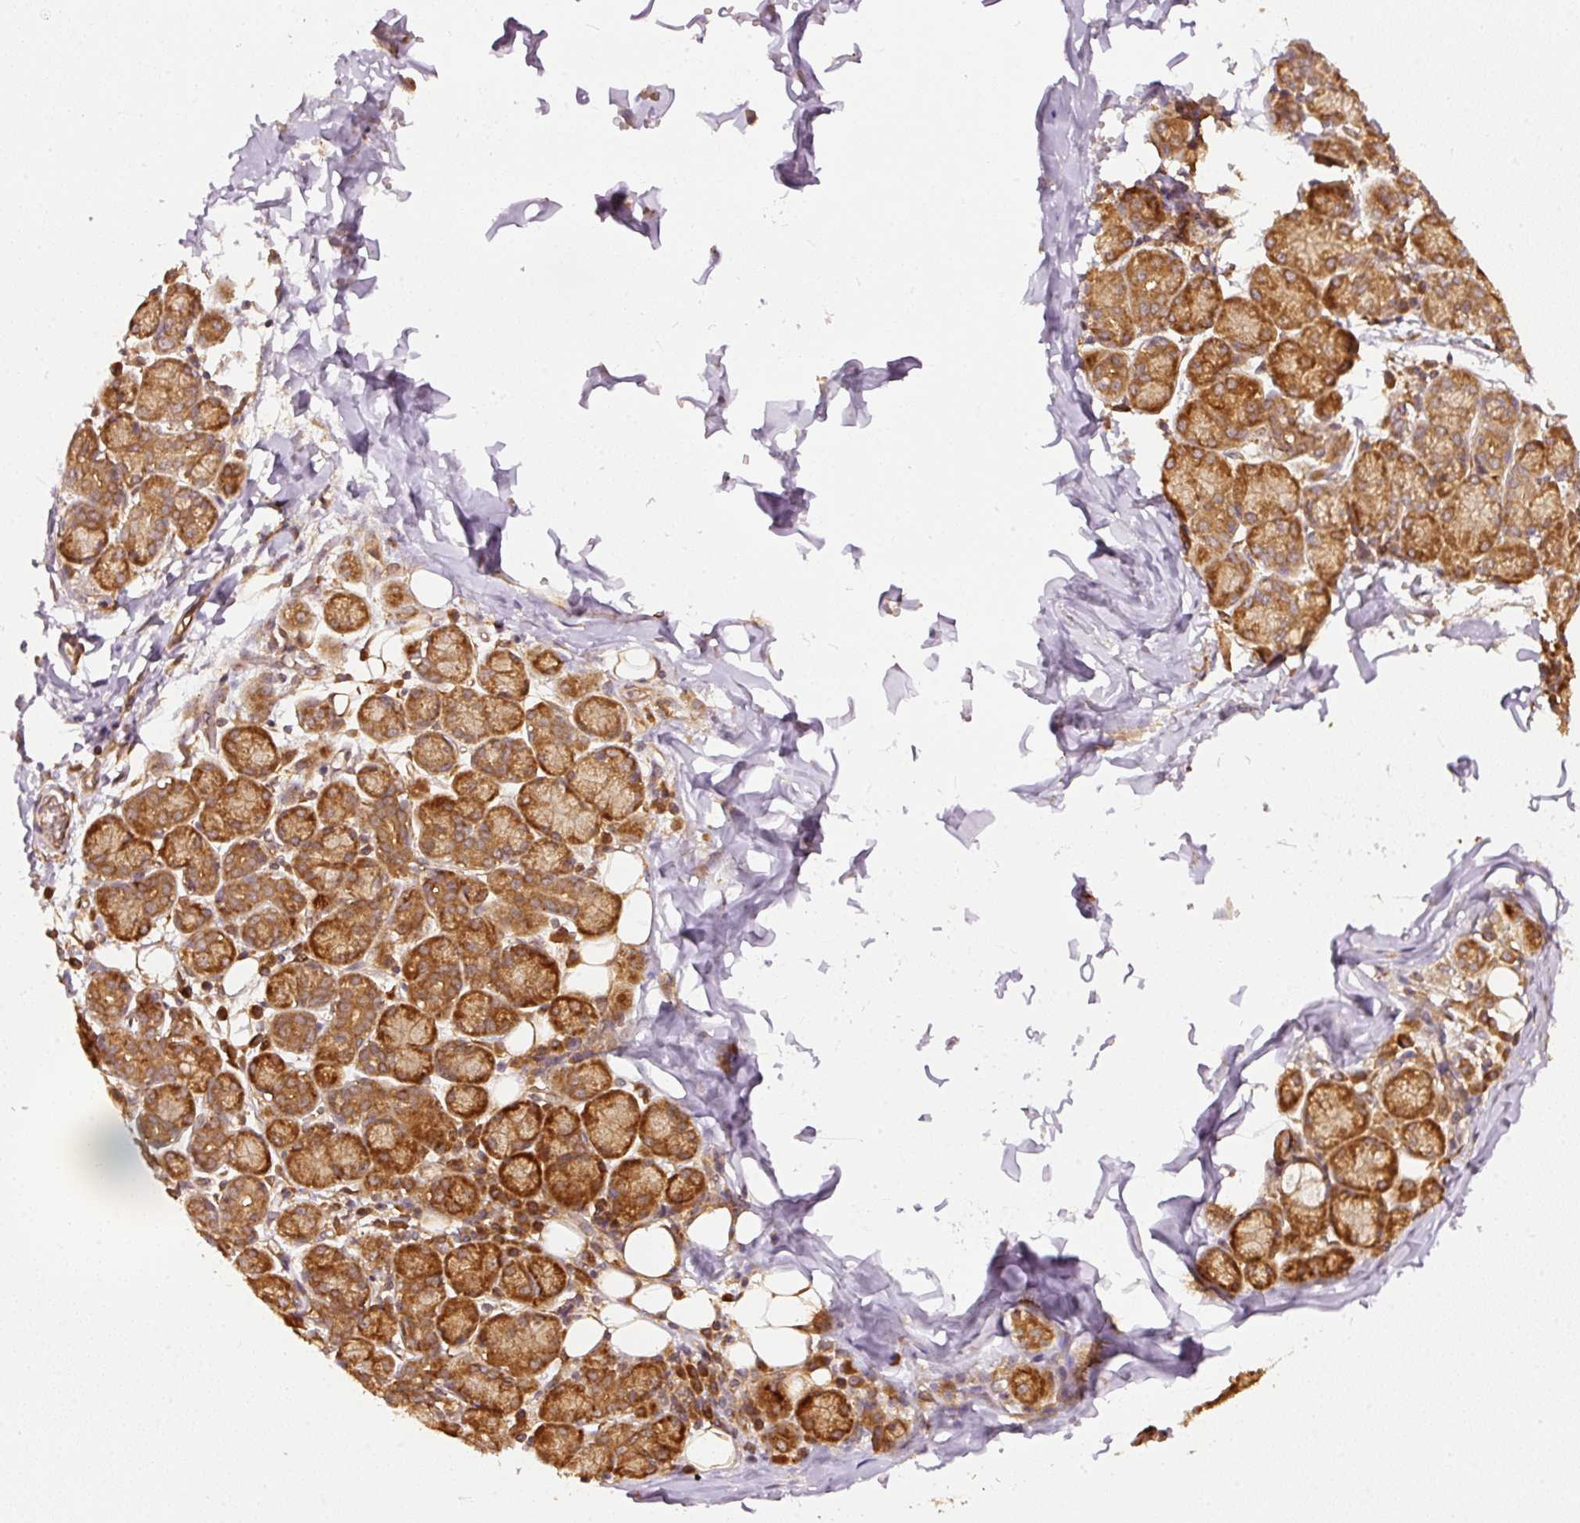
{"staining": {"intensity": "moderate", "quantity": ">75%", "location": "cytoplasmic/membranous"}, "tissue": "salivary gland", "cell_type": "Glandular cells", "image_type": "normal", "snomed": [{"axis": "morphology", "description": "Normal tissue, NOS"}, {"axis": "morphology", "description": "Inflammation, NOS"}, {"axis": "topography", "description": "Lymph node"}, {"axis": "topography", "description": "Salivary gland"}], "caption": "IHC of normal human salivary gland shows medium levels of moderate cytoplasmic/membranous positivity in about >75% of glandular cells. (Brightfield microscopy of DAB IHC at high magnification).", "gene": "EIF3B", "patient": {"sex": "male", "age": 3}}